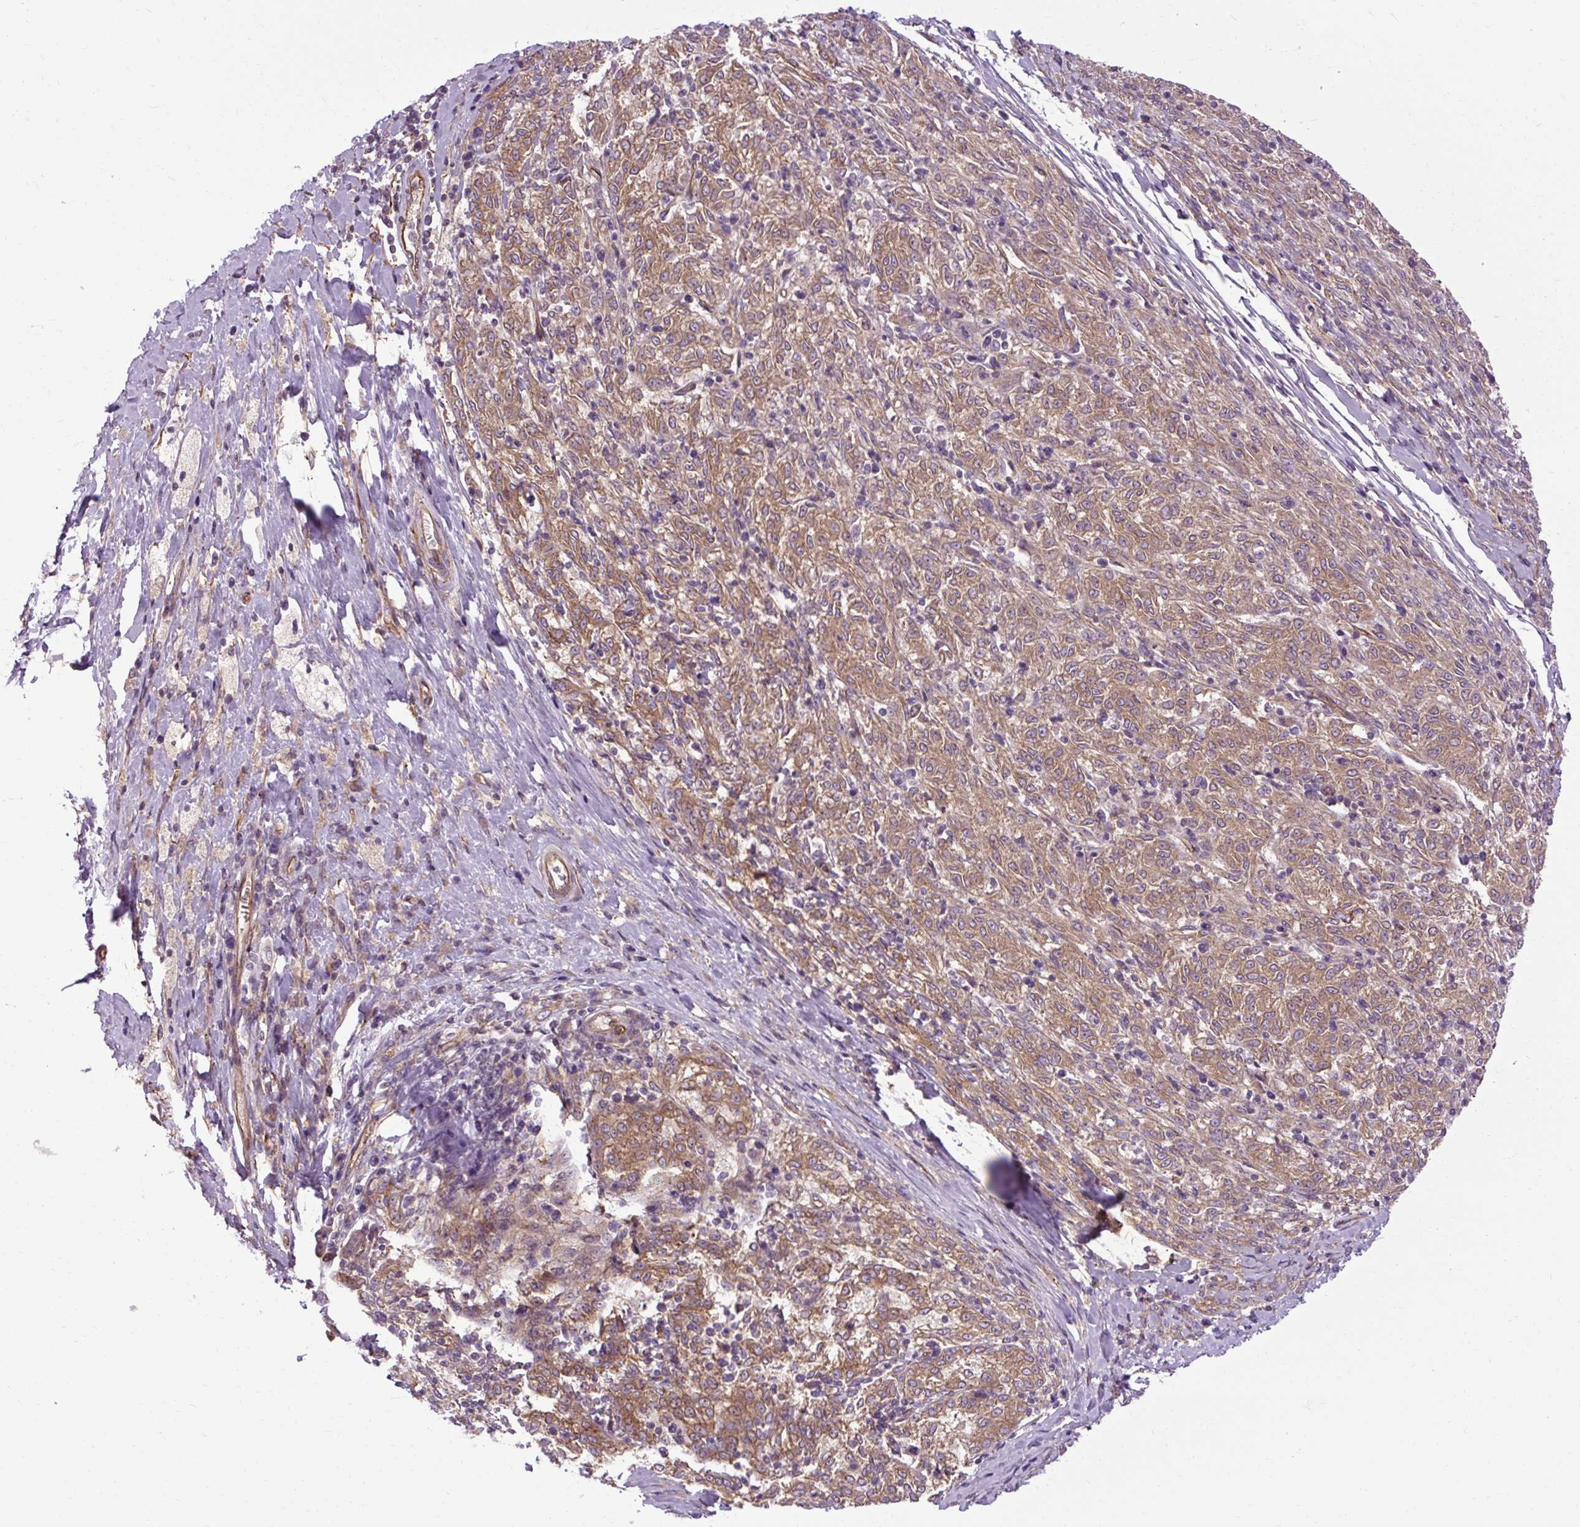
{"staining": {"intensity": "moderate", "quantity": ">75%", "location": "cytoplasmic/membranous"}, "tissue": "melanoma", "cell_type": "Tumor cells", "image_type": "cancer", "snomed": [{"axis": "morphology", "description": "Malignant melanoma, NOS"}, {"axis": "topography", "description": "Skin"}], "caption": "Immunohistochemical staining of human malignant melanoma exhibits moderate cytoplasmic/membranous protein positivity in about >75% of tumor cells. (DAB (3,3'-diaminobenzidine) = brown stain, brightfield microscopy at high magnification).", "gene": "CCDC93", "patient": {"sex": "female", "age": 72}}